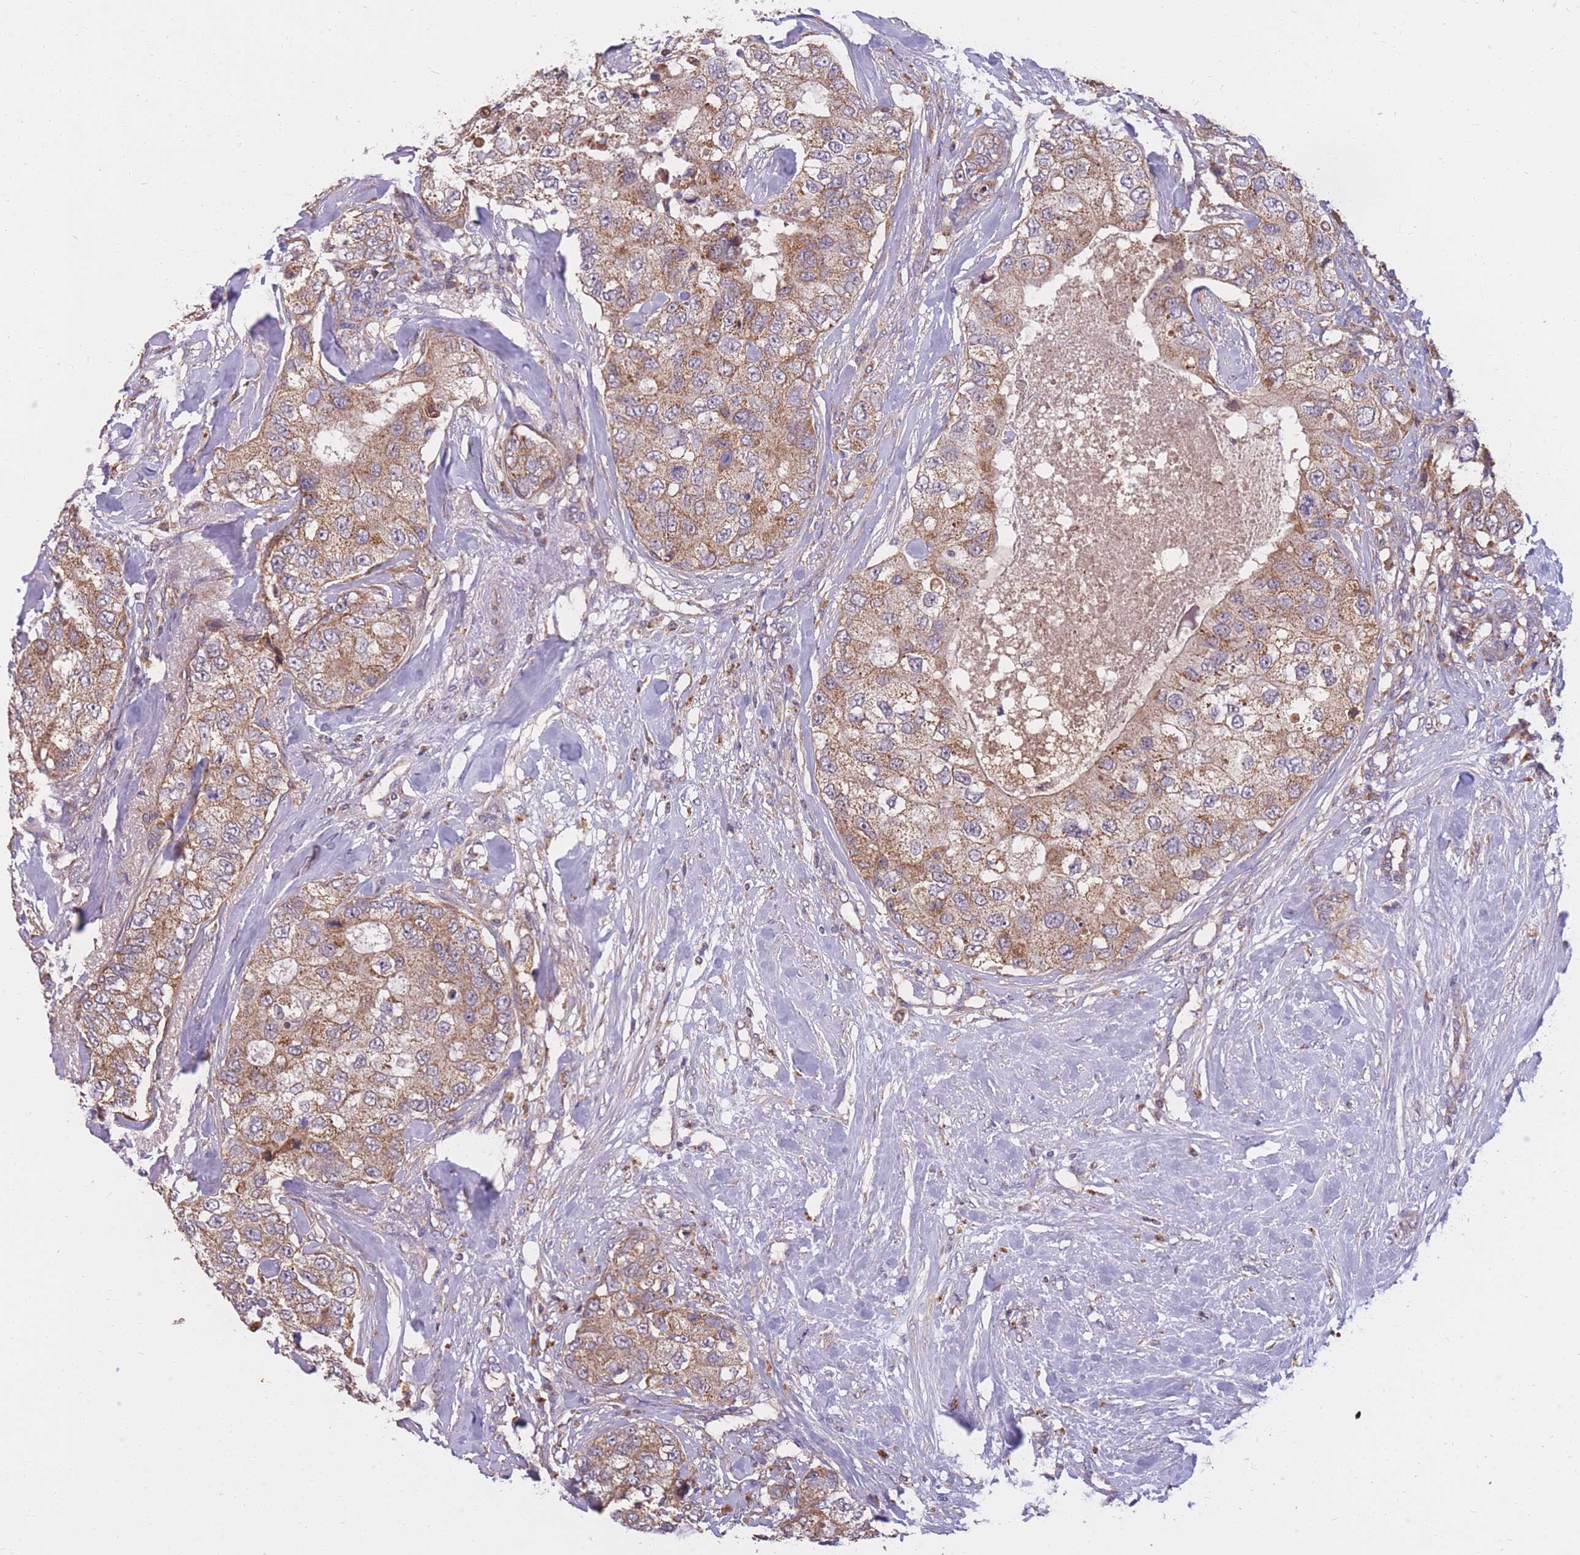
{"staining": {"intensity": "moderate", "quantity": ">75%", "location": "cytoplasmic/membranous"}, "tissue": "breast cancer", "cell_type": "Tumor cells", "image_type": "cancer", "snomed": [{"axis": "morphology", "description": "Duct carcinoma"}, {"axis": "topography", "description": "Breast"}], "caption": "Immunohistochemical staining of breast invasive ductal carcinoma exhibits moderate cytoplasmic/membranous protein expression in approximately >75% of tumor cells.", "gene": "PTPMT1", "patient": {"sex": "female", "age": 62}}